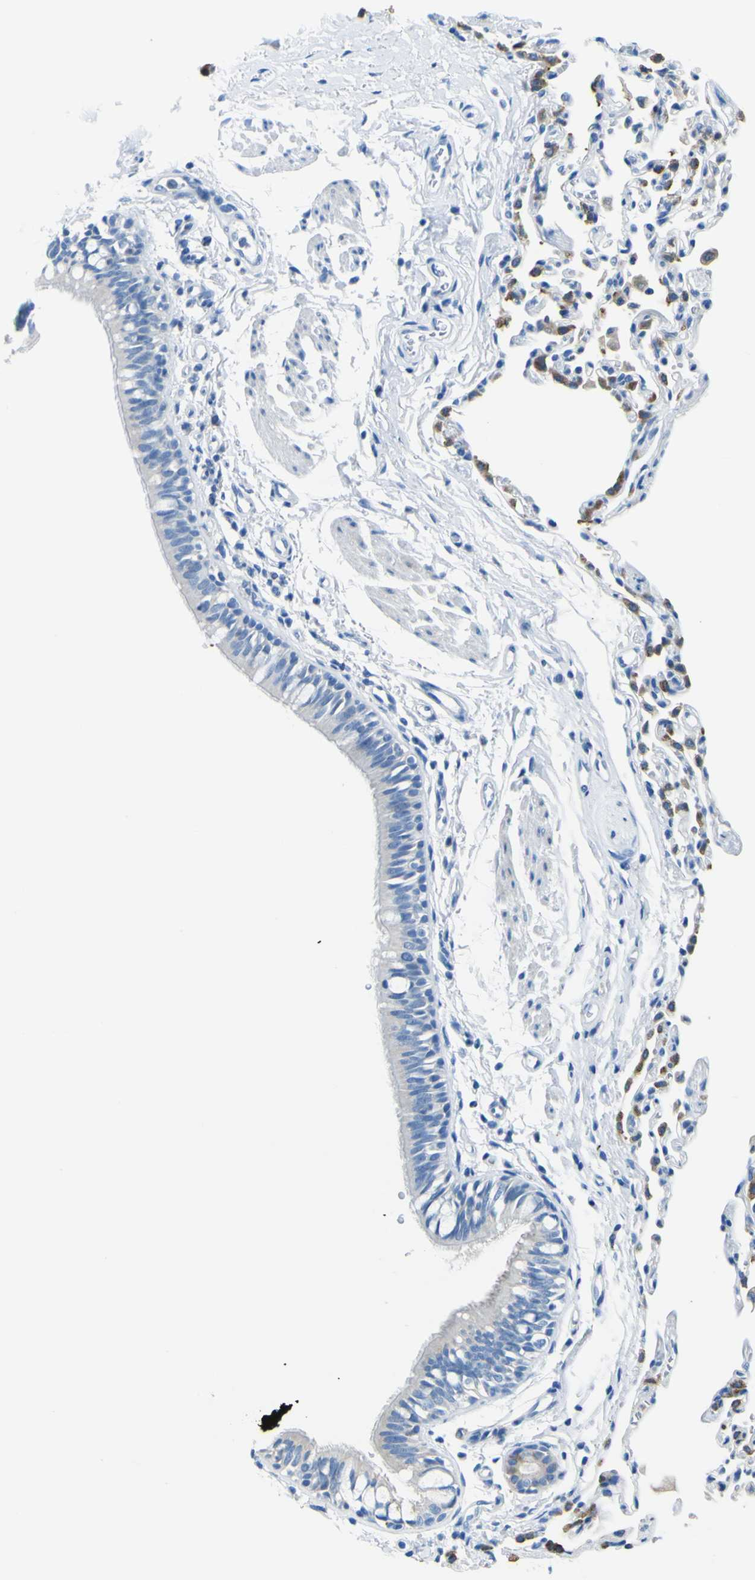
{"staining": {"intensity": "moderate", "quantity": "25%-75%", "location": "cytoplasmic/membranous"}, "tissue": "bronchus", "cell_type": "Respiratory epithelial cells", "image_type": "normal", "snomed": [{"axis": "morphology", "description": "Normal tissue, NOS"}, {"axis": "topography", "description": "Bronchus"}, {"axis": "topography", "description": "Lung"}], "caption": "A brown stain highlights moderate cytoplasmic/membranous expression of a protein in respiratory epithelial cells of normal bronchus.", "gene": "ACSL1", "patient": {"sex": "male", "age": 64}}